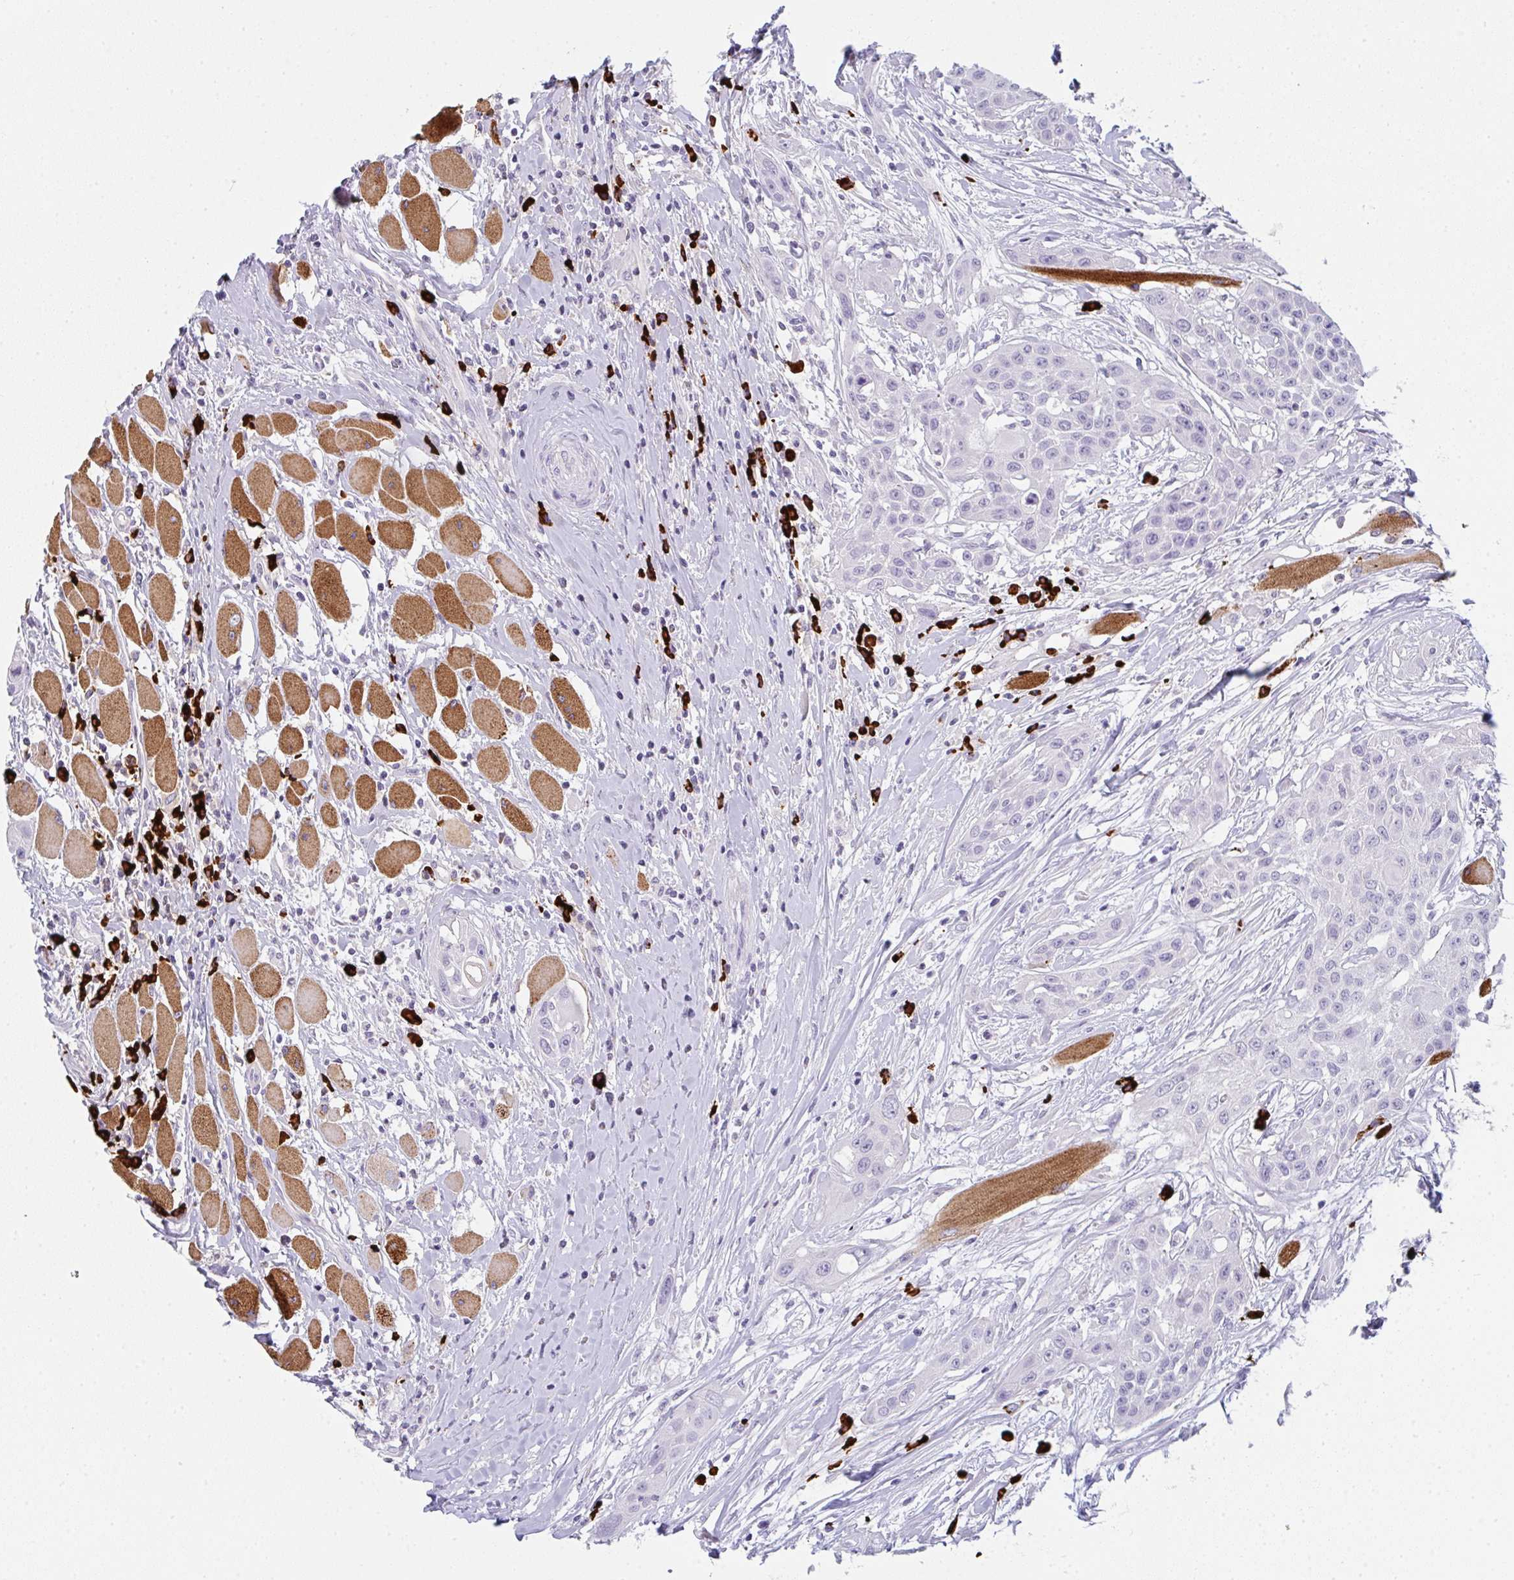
{"staining": {"intensity": "negative", "quantity": "none", "location": "none"}, "tissue": "head and neck cancer", "cell_type": "Tumor cells", "image_type": "cancer", "snomed": [{"axis": "morphology", "description": "Squamous cell carcinoma, NOS"}, {"axis": "topography", "description": "Head-Neck"}], "caption": "Immunohistochemistry (IHC) micrograph of neoplastic tissue: squamous cell carcinoma (head and neck) stained with DAB reveals no significant protein positivity in tumor cells.", "gene": "CACNA1S", "patient": {"sex": "female", "age": 73}}